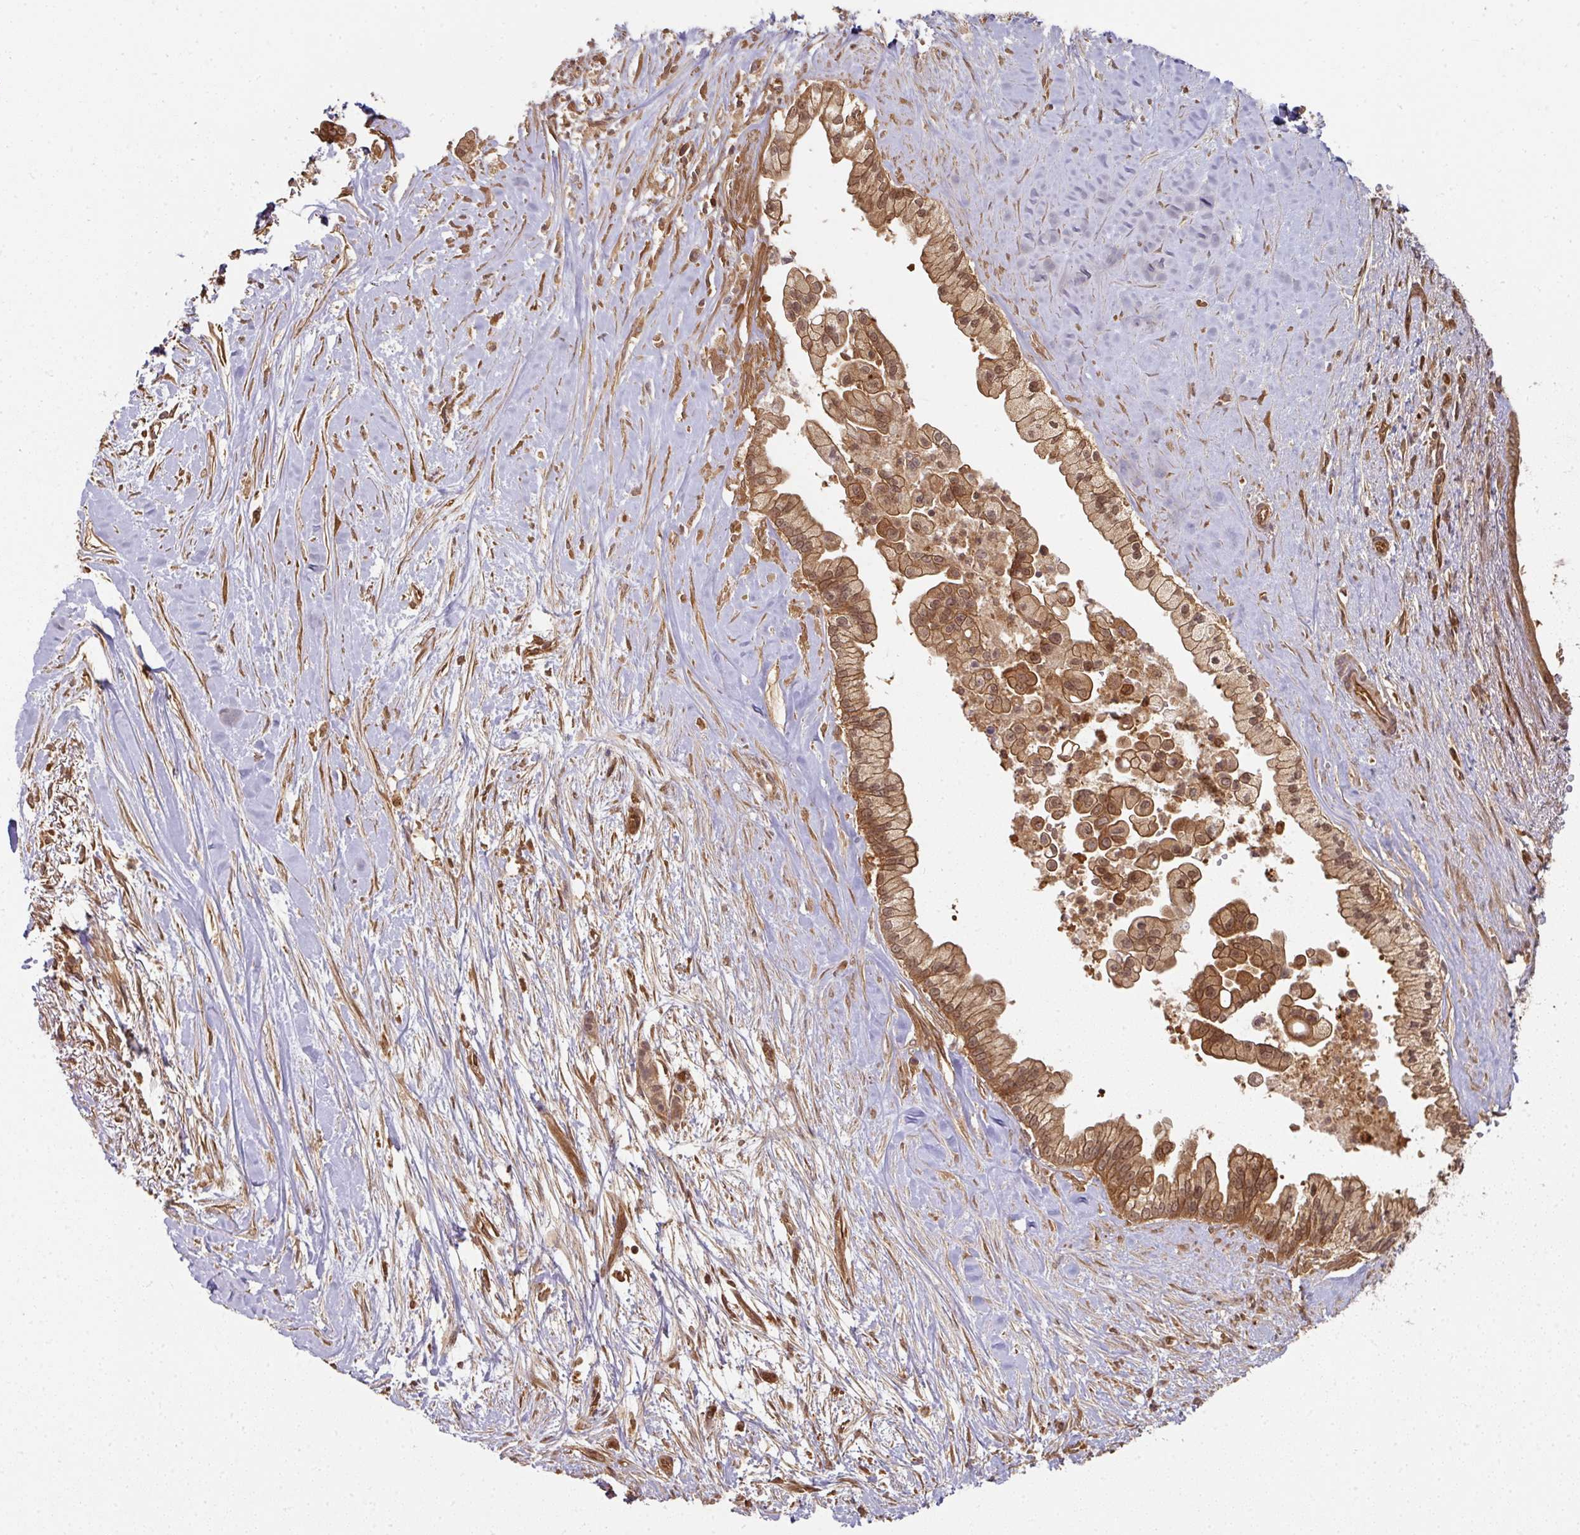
{"staining": {"intensity": "moderate", "quantity": ">75%", "location": "cytoplasmic/membranous"}, "tissue": "pancreatic cancer", "cell_type": "Tumor cells", "image_type": "cancer", "snomed": [{"axis": "morphology", "description": "Adenocarcinoma, NOS"}, {"axis": "topography", "description": "Pancreas"}], "caption": "Immunohistochemistry micrograph of neoplastic tissue: human pancreatic cancer stained using immunohistochemistry displays medium levels of moderate protein expression localized specifically in the cytoplasmic/membranous of tumor cells, appearing as a cytoplasmic/membranous brown color.", "gene": "EIF4EBP2", "patient": {"sex": "female", "age": 69}}